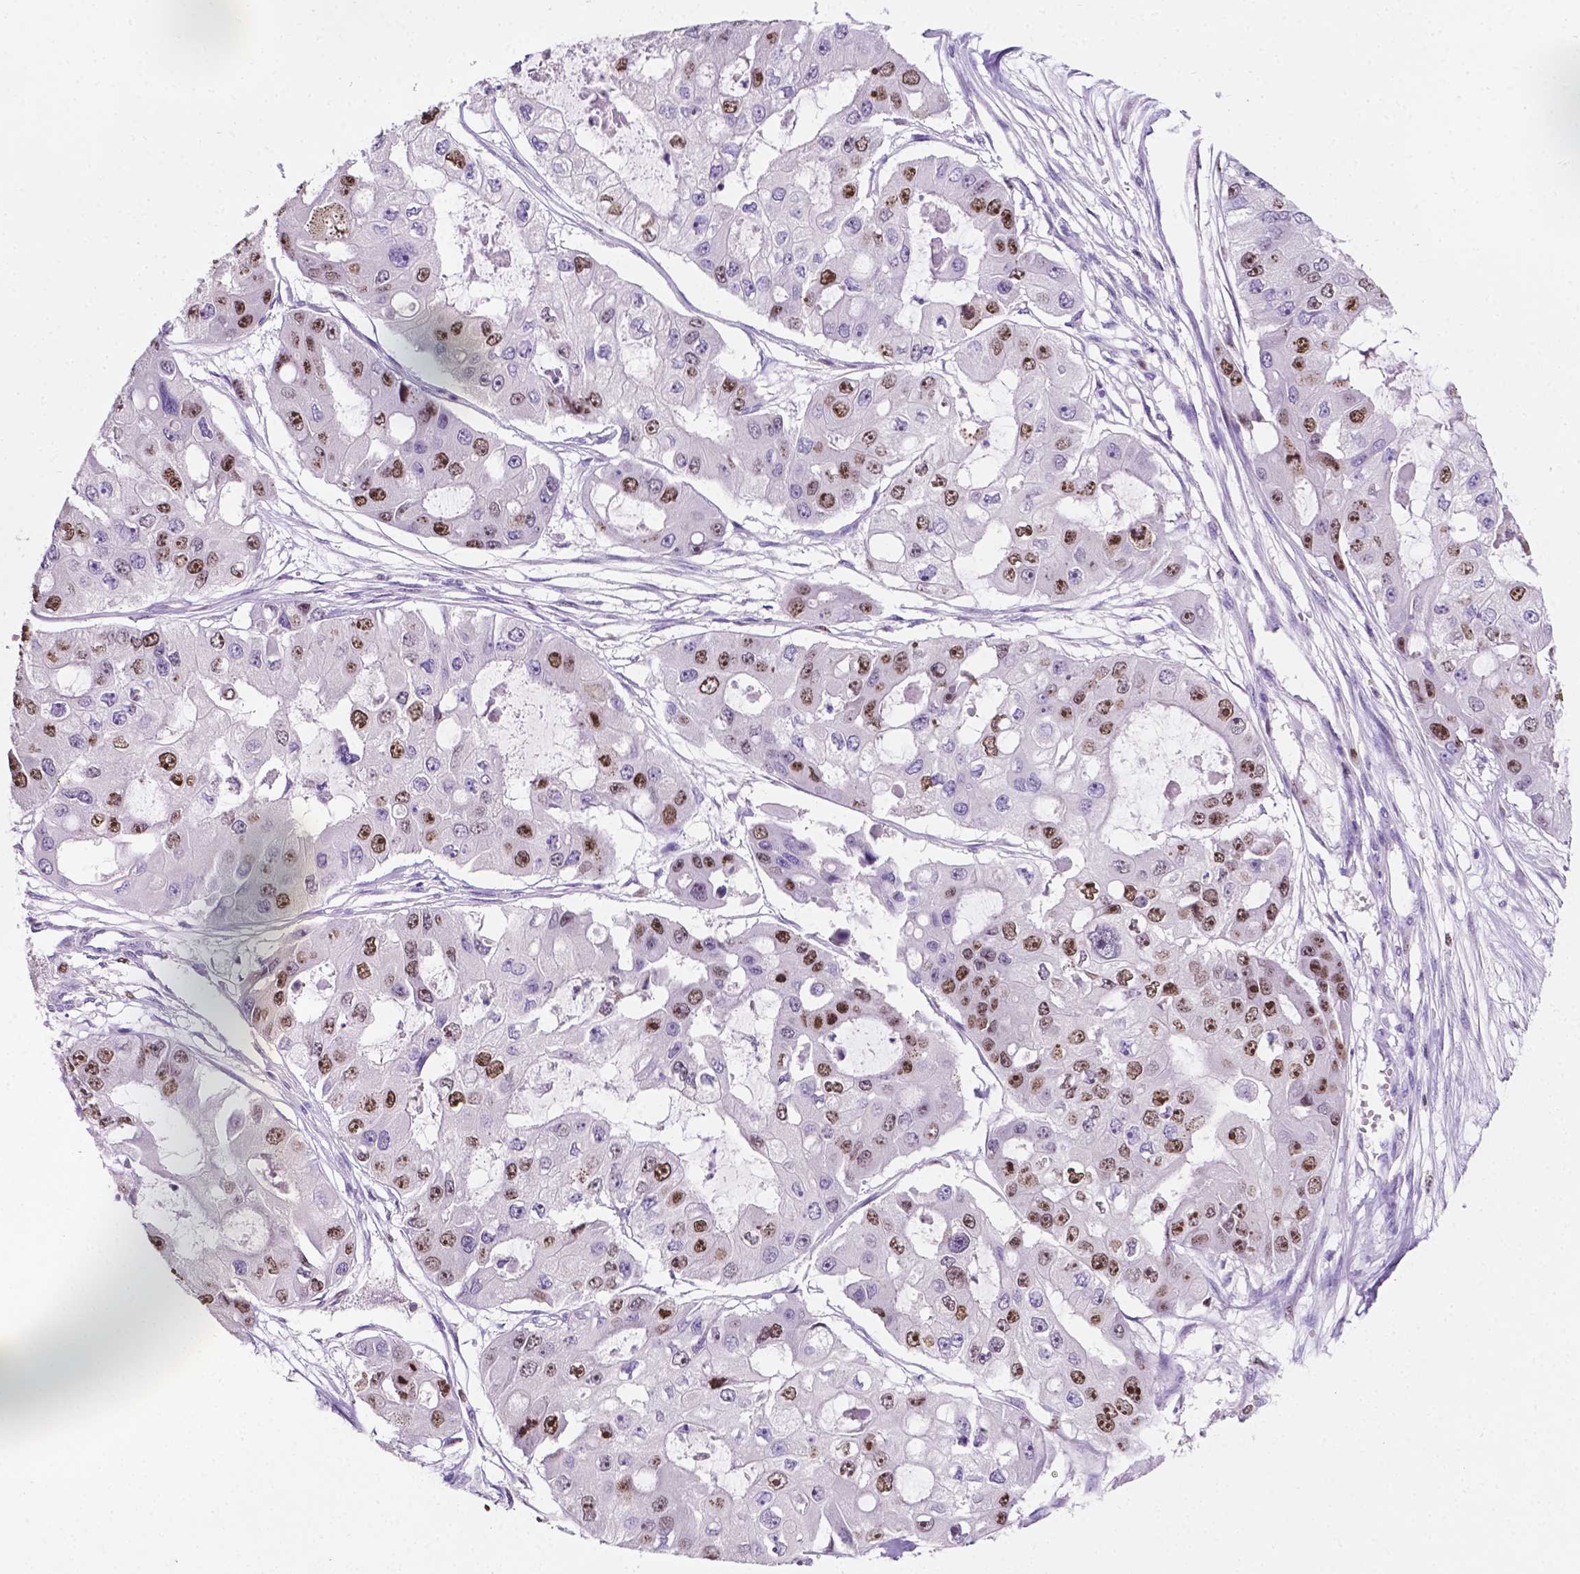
{"staining": {"intensity": "moderate", "quantity": "25%-75%", "location": "nuclear"}, "tissue": "ovarian cancer", "cell_type": "Tumor cells", "image_type": "cancer", "snomed": [{"axis": "morphology", "description": "Cystadenocarcinoma, serous, NOS"}, {"axis": "topography", "description": "Ovary"}], "caption": "Human ovarian cancer stained for a protein (brown) reveals moderate nuclear positive expression in approximately 25%-75% of tumor cells.", "gene": "SIAH2", "patient": {"sex": "female", "age": 56}}